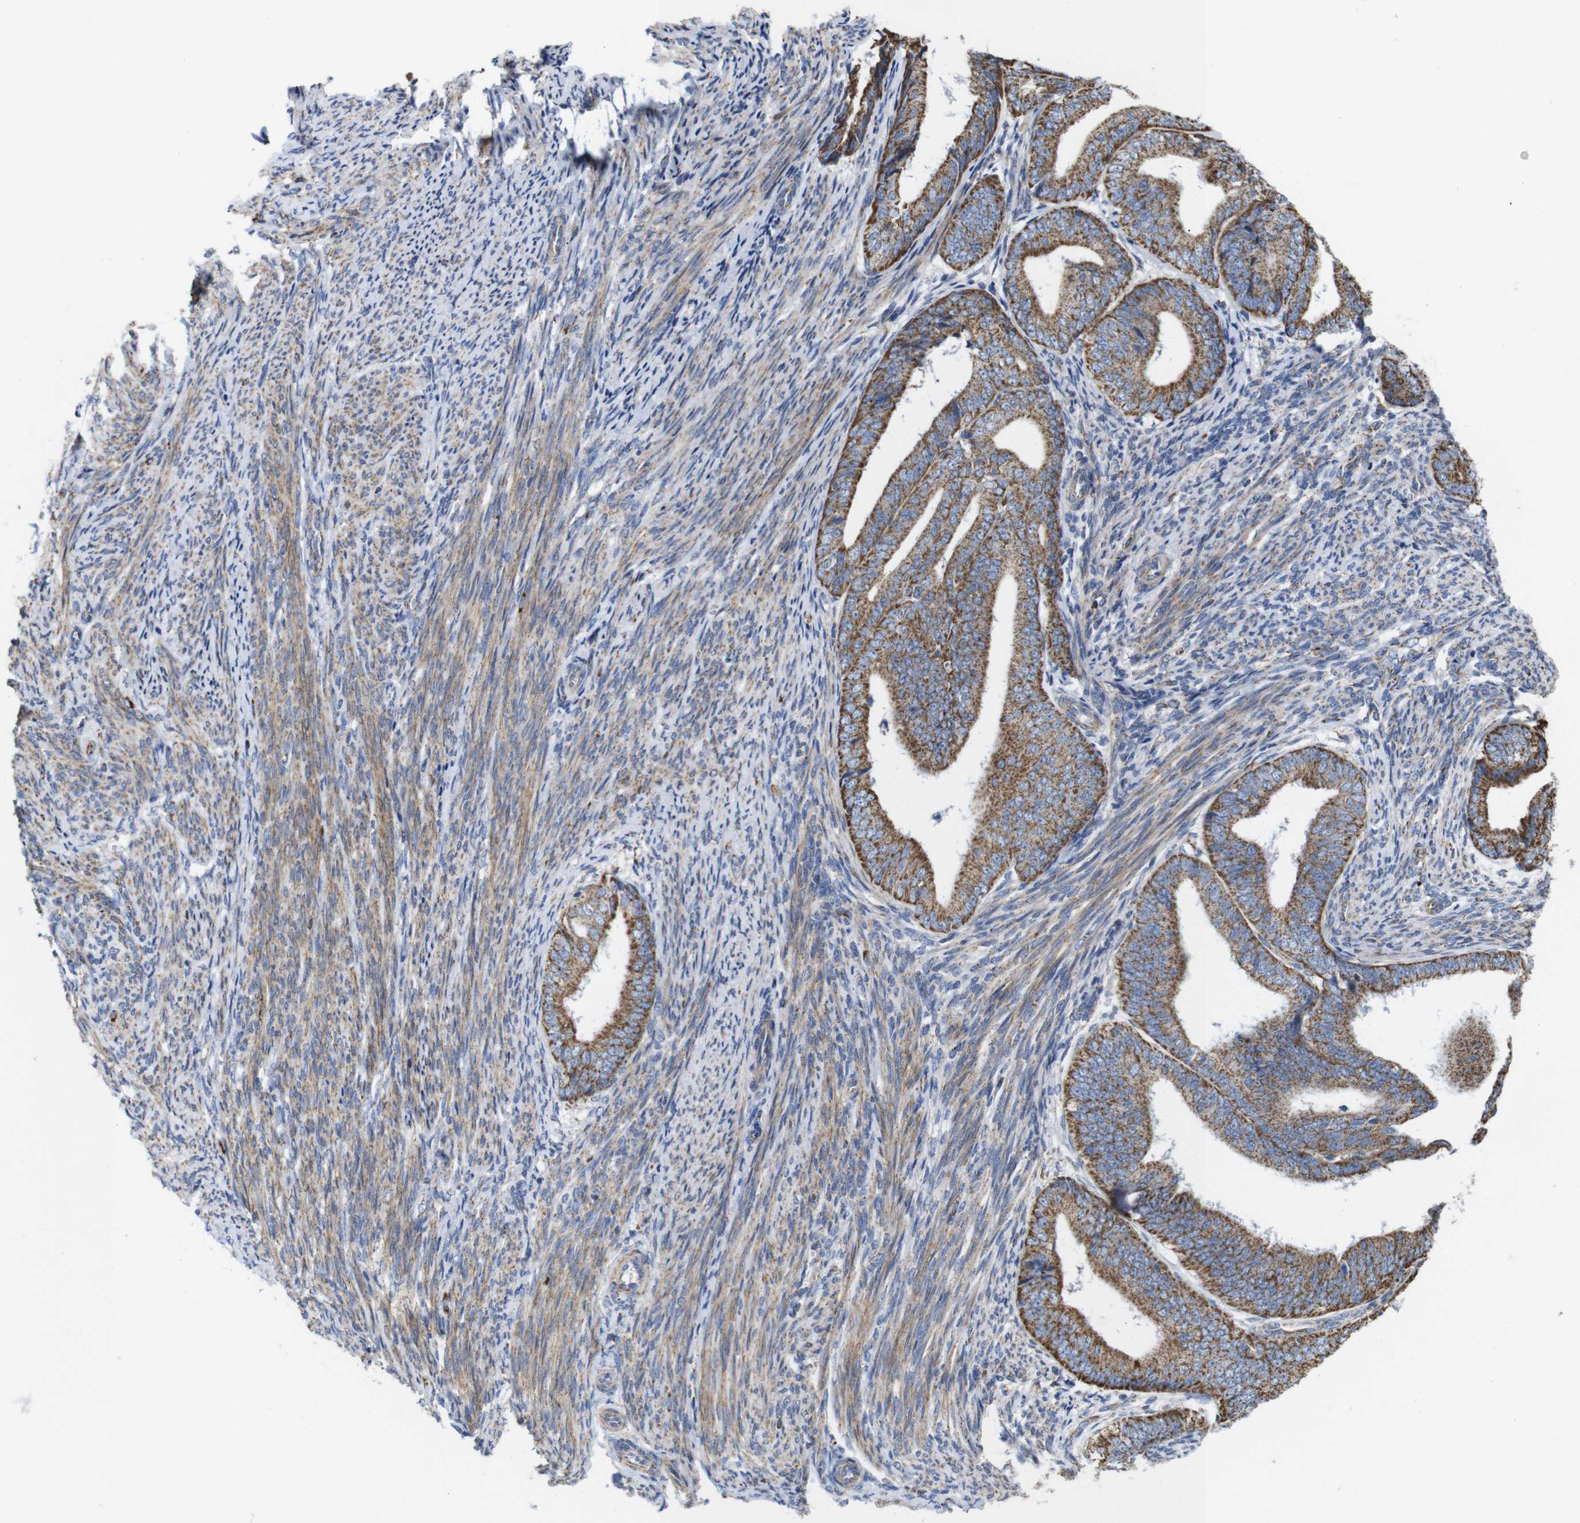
{"staining": {"intensity": "moderate", "quantity": ">75%", "location": "cytoplasmic/membranous"}, "tissue": "endometrial cancer", "cell_type": "Tumor cells", "image_type": "cancer", "snomed": [{"axis": "morphology", "description": "Adenocarcinoma, NOS"}, {"axis": "topography", "description": "Endometrium"}], "caption": "Protein expression analysis of human adenocarcinoma (endometrial) reveals moderate cytoplasmic/membranous positivity in approximately >75% of tumor cells.", "gene": "FAM171B", "patient": {"sex": "female", "age": 63}}